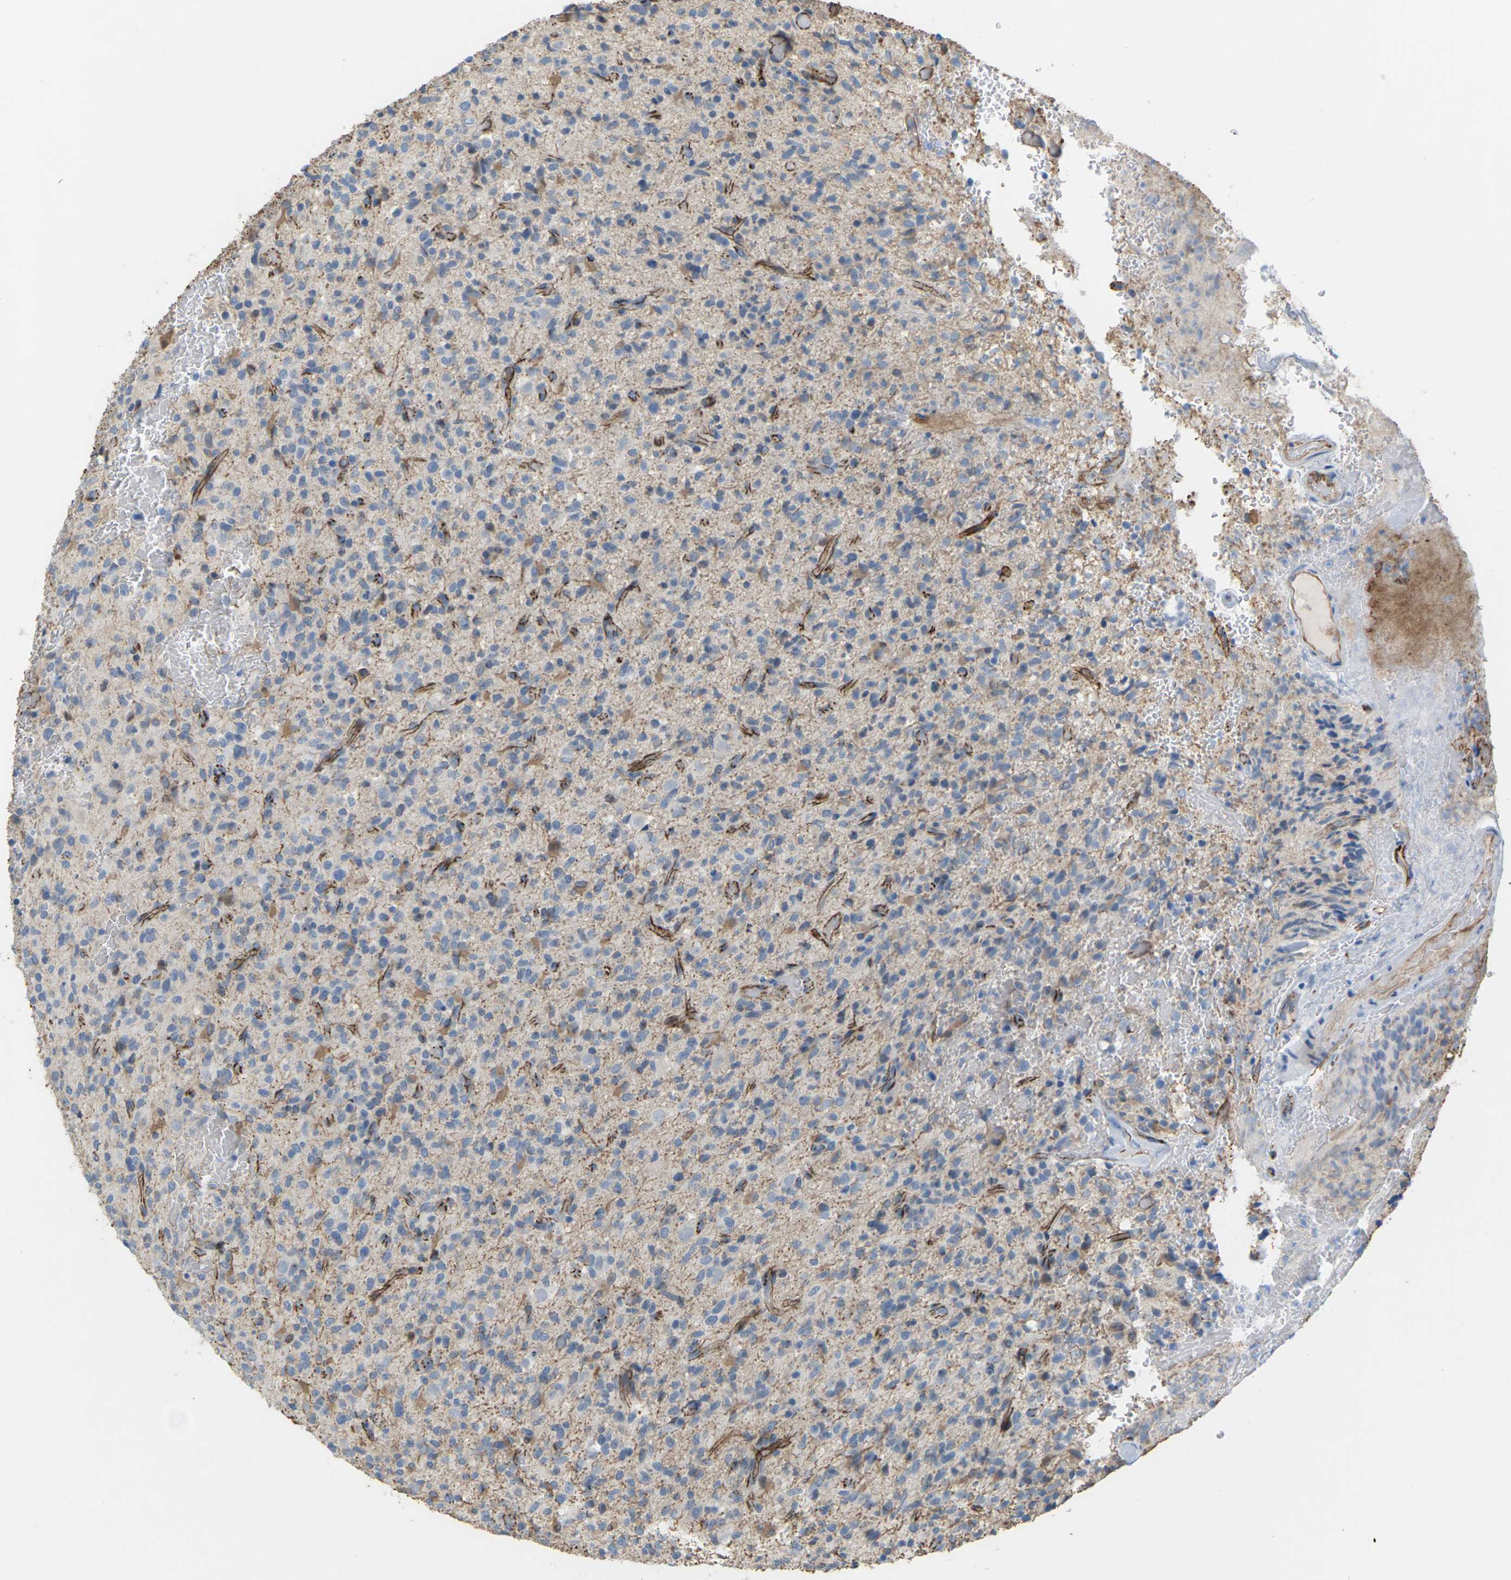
{"staining": {"intensity": "moderate", "quantity": "25%-75%", "location": "cytoplasmic/membranous"}, "tissue": "glioma", "cell_type": "Tumor cells", "image_type": "cancer", "snomed": [{"axis": "morphology", "description": "Glioma, malignant, High grade"}, {"axis": "topography", "description": "Brain"}], "caption": "This image exhibits IHC staining of human glioma, with medium moderate cytoplasmic/membranous expression in about 25%-75% of tumor cells.", "gene": "CLDN3", "patient": {"sex": "male", "age": 71}}